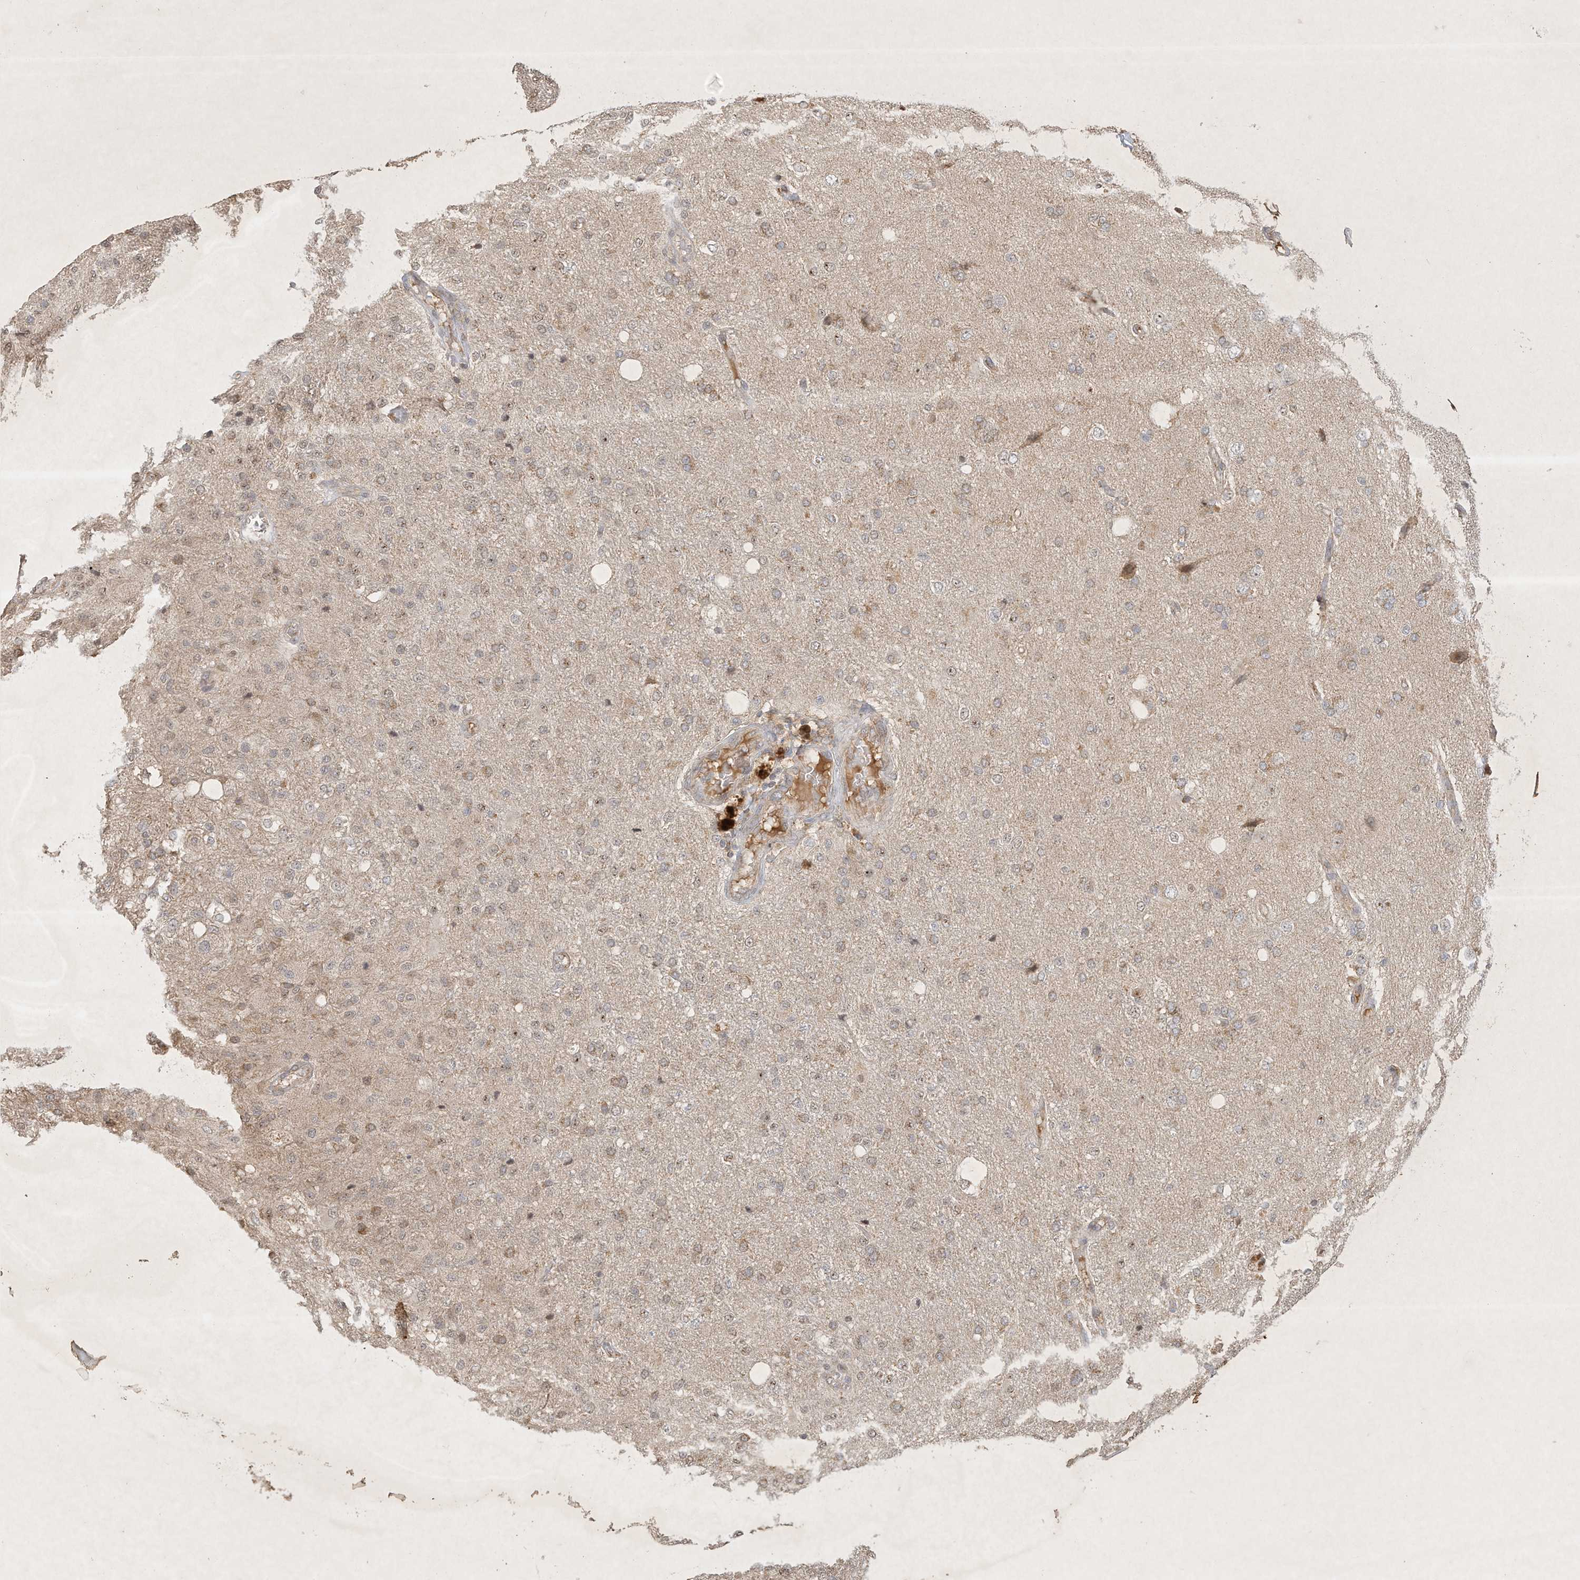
{"staining": {"intensity": "weak", "quantity": ">75%", "location": "cytoplasmic/membranous"}, "tissue": "glioma", "cell_type": "Tumor cells", "image_type": "cancer", "snomed": [{"axis": "morphology", "description": "Normal tissue, NOS"}, {"axis": "morphology", "description": "Glioma, malignant, High grade"}, {"axis": "topography", "description": "Cerebral cortex"}], "caption": "Weak cytoplasmic/membranous protein positivity is identified in about >75% of tumor cells in malignant glioma (high-grade). The protein is stained brown, and the nuclei are stained in blue (DAB IHC with brightfield microscopy, high magnification).", "gene": "BTRC", "patient": {"sex": "male", "age": 77}}